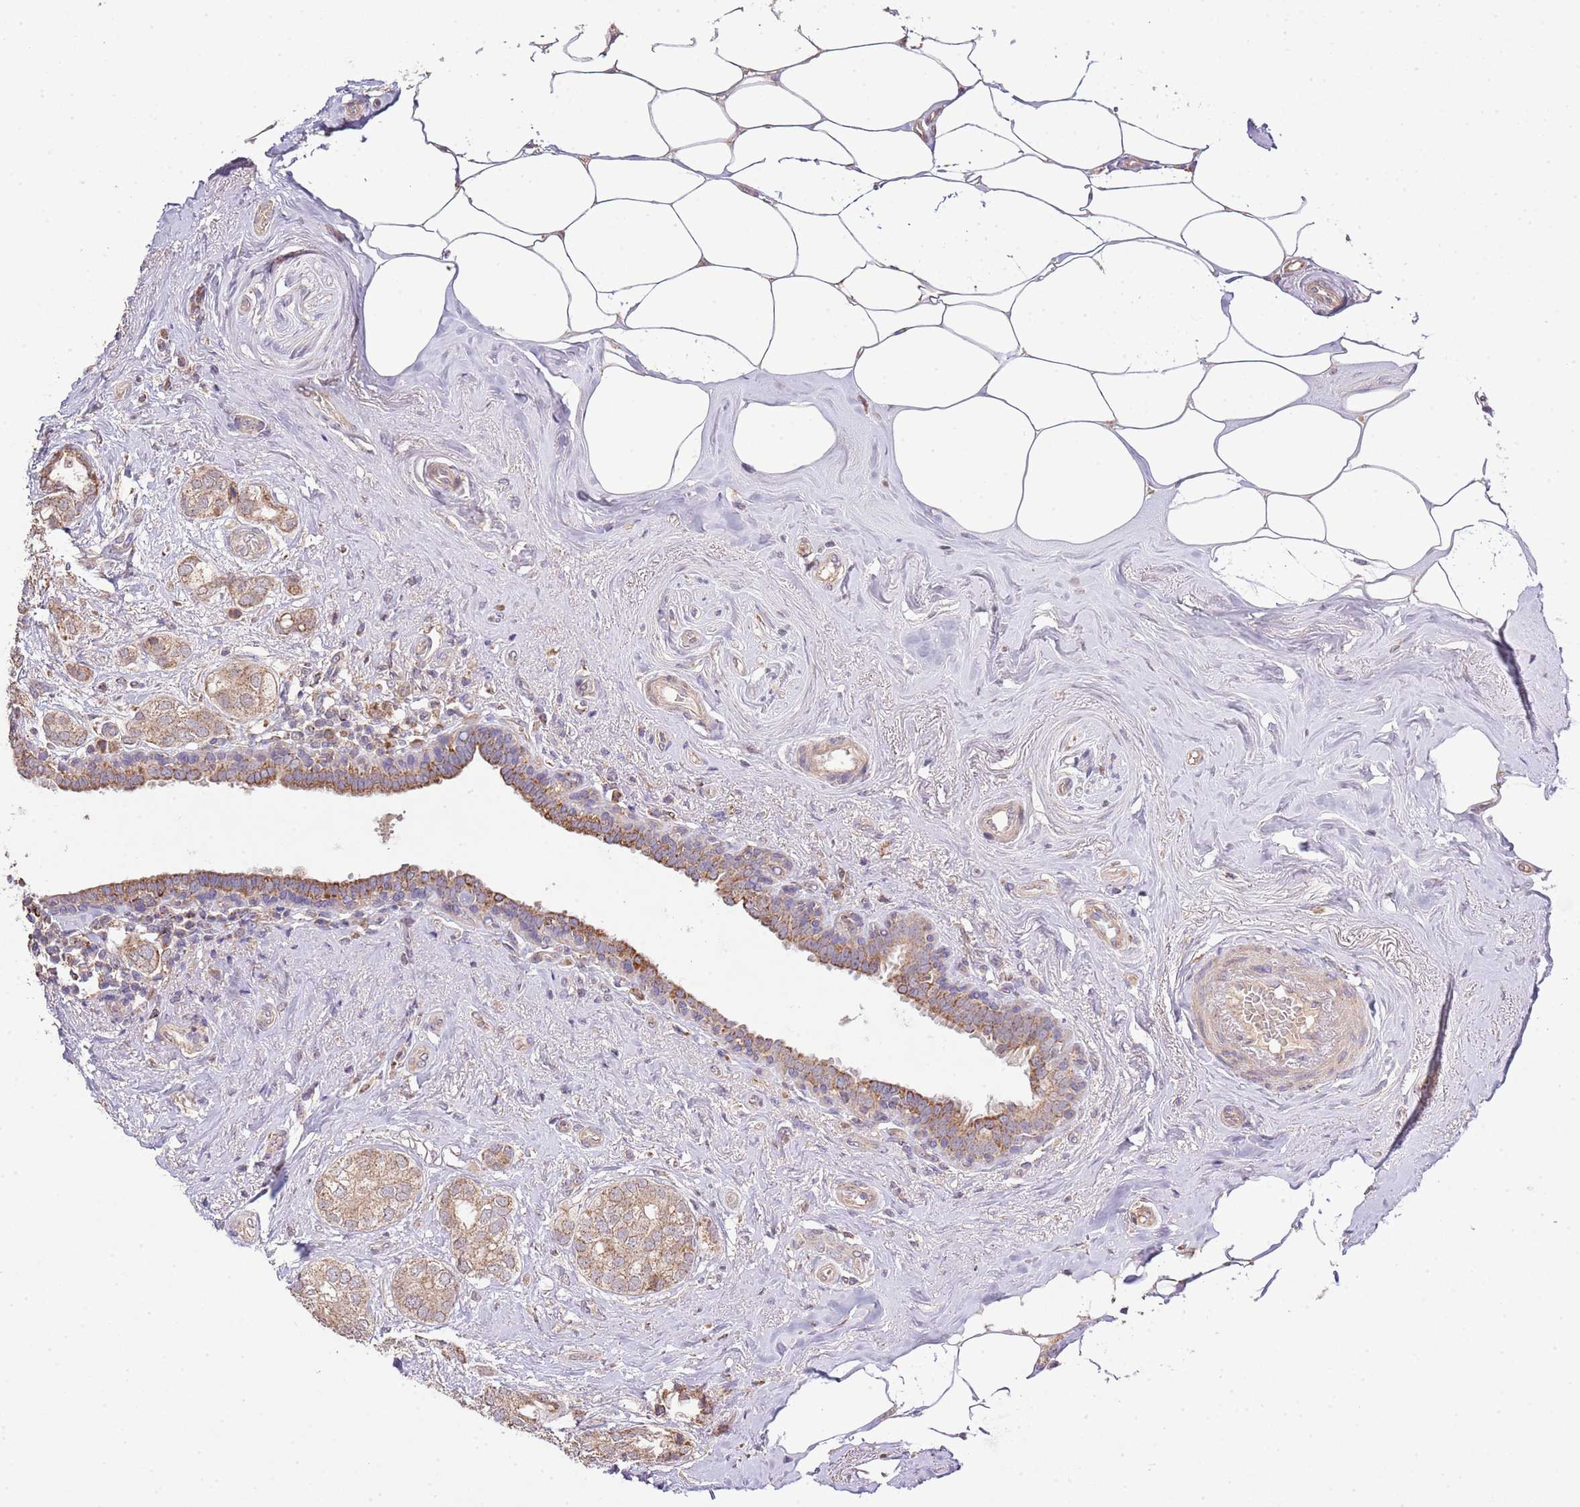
{"staining": {"intensity": "moderate", "quantity": ">75%", "location": "cytoplasmic/membranous"}, "tissue": "breast cancer", "cell_type": "Tumor cells", "image_type": "cancer", "snomed": [{"axis": "morphology", "description": "Duct carcinoma"}, {"axis": "topography", "description": "Breast"}], "caption": "Immunohistochemical staining of breast cancer (infiltrating ductal carcinoma) reveals moderate cytoplasmic/membranous protein expression in approximately >75% of tumor cells. Immunohistochemistry (ihc) stains the protein of interest in brown and the nuclei are stained blue.", "gene": "IVD", "patient": {"sex": "female", "age": 73}}